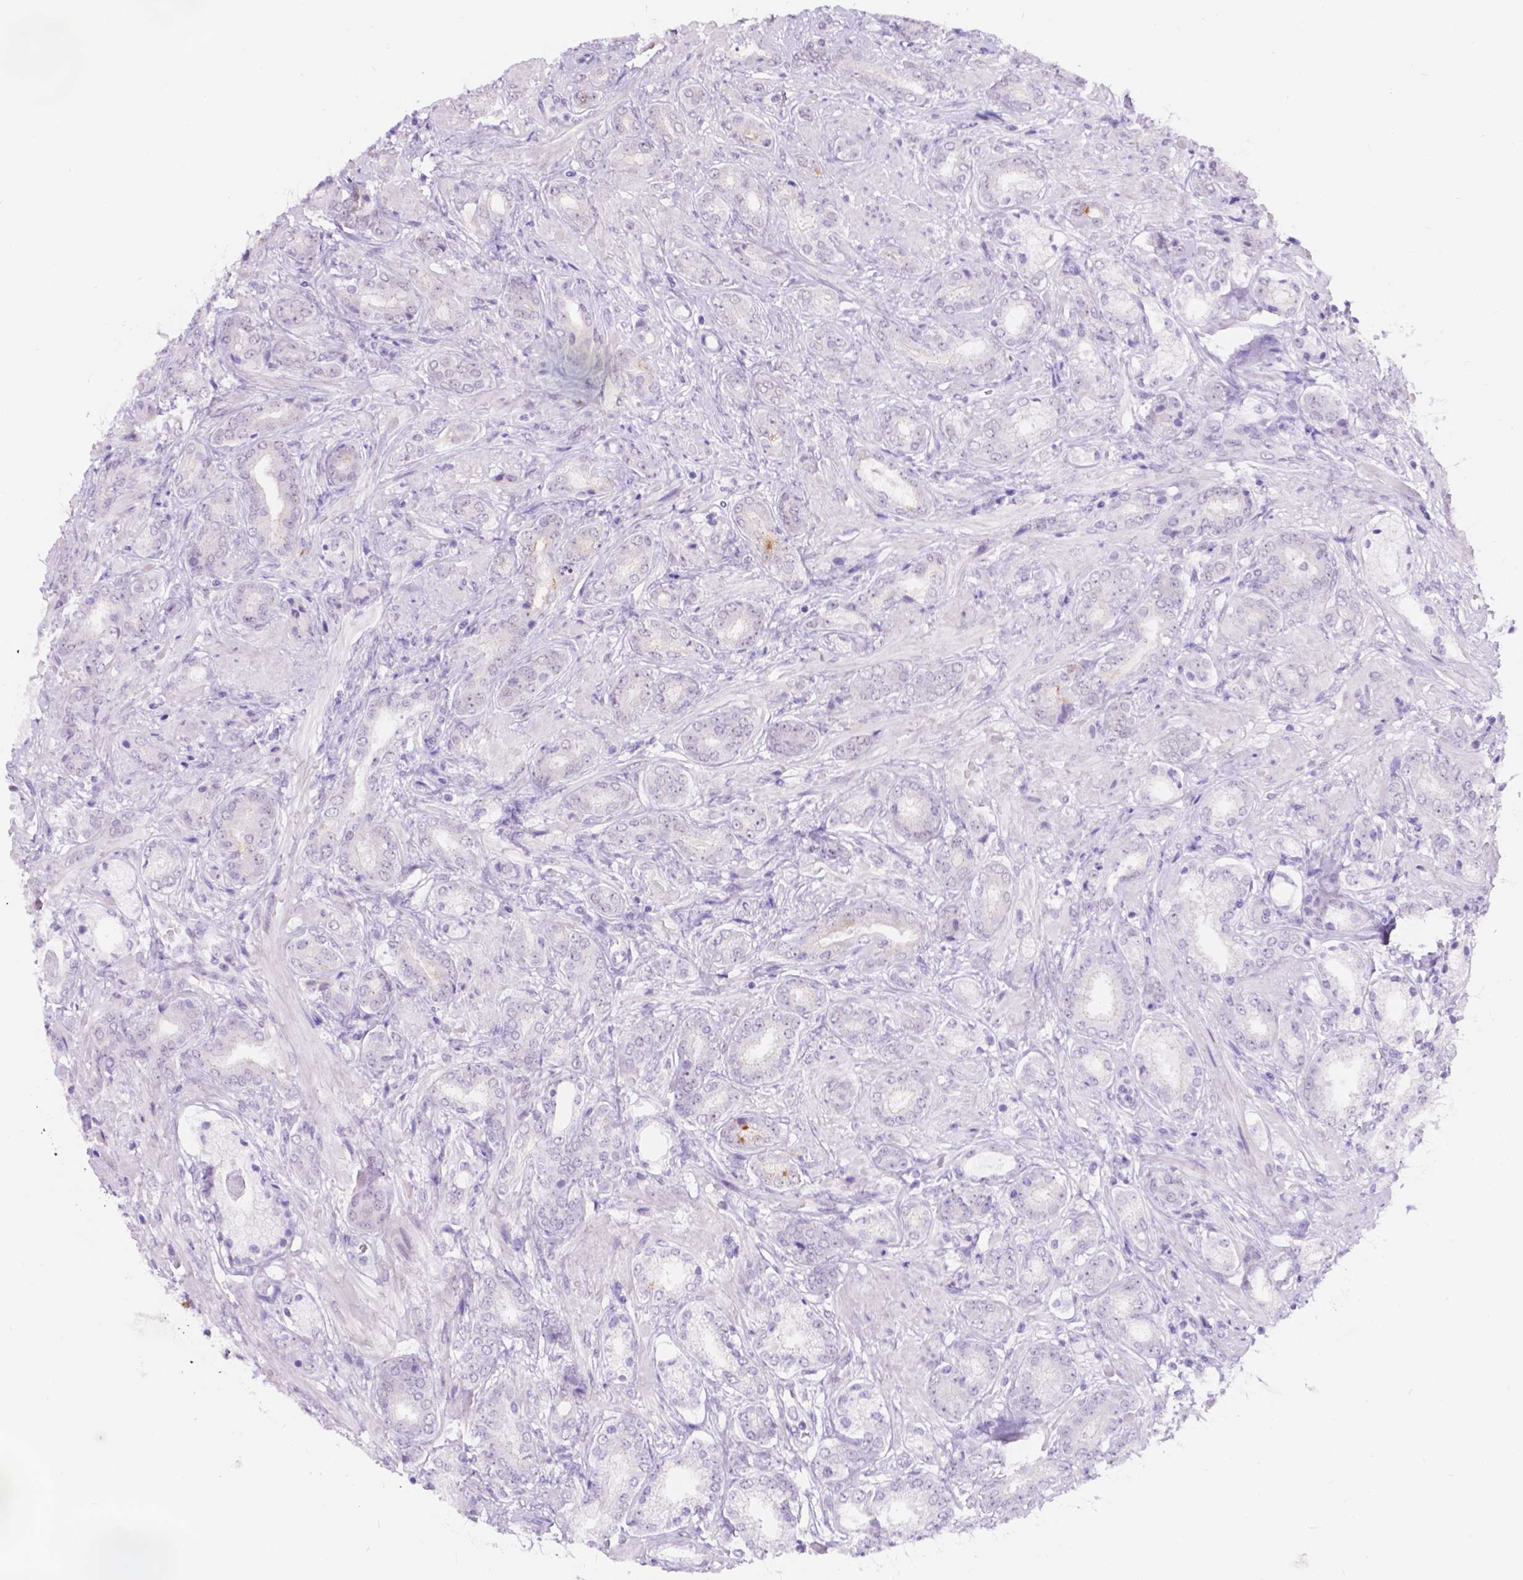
{"staining": {"intensity": "negative", "quantity": "none", "location": "none"}, "tissue": "prostate cancer", "cell_type": "Tumor cells", "image_type": "cancer", "snomed": [{"axis": "morphology", "description": "Adenocarcinoma, High grade"}, {"axis": "topography", "description": "Prostate"}], "caption": "An immunohistochemistry histopathology image of prostate cancer is shown. There is no staining in tumor cells of prostate cancer.", "gene": "DCC", "patient": {"sex": "male", "age": 56}}